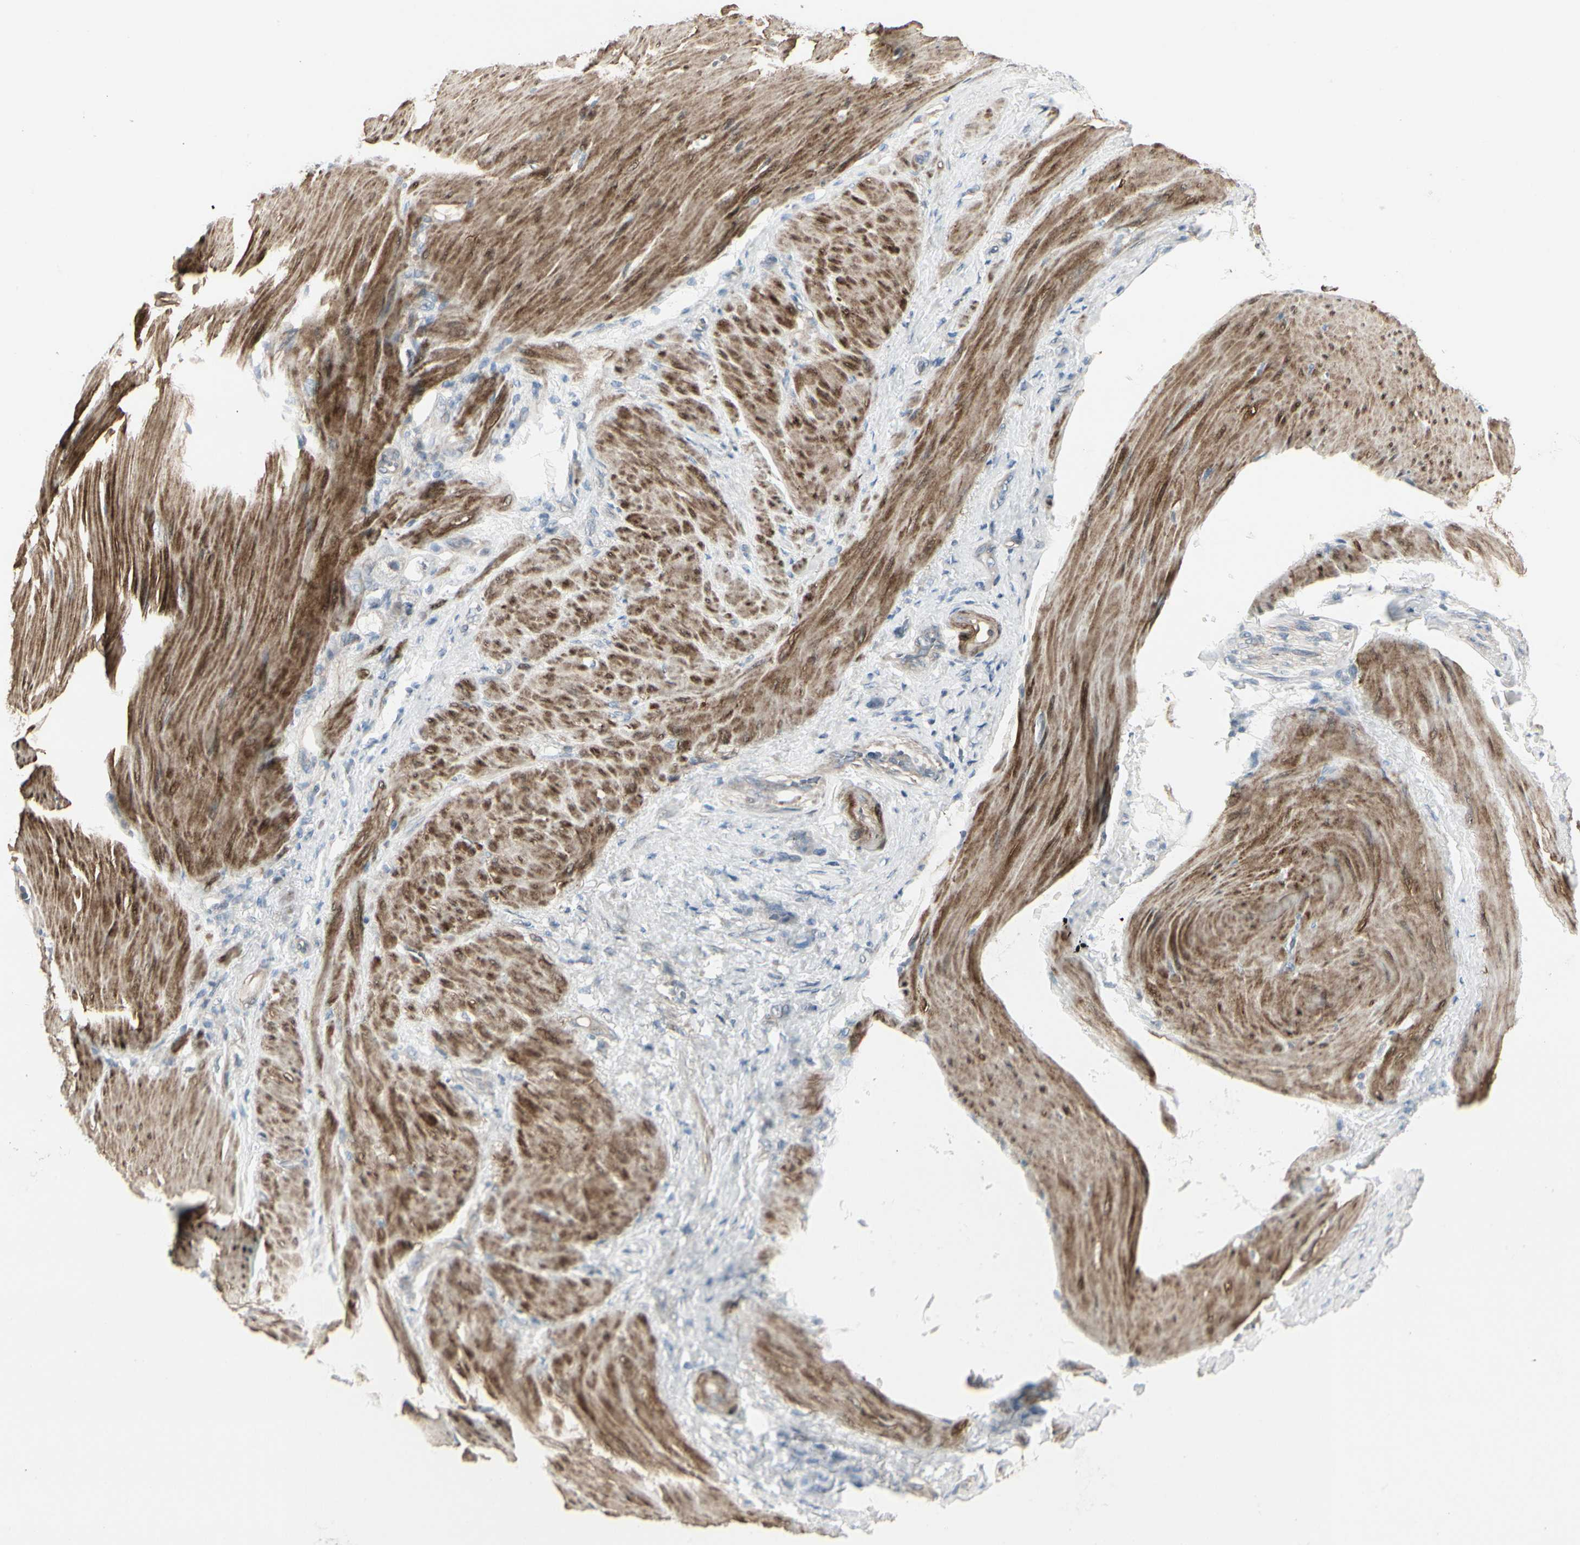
{"staining": {"intensity": "negative", "quantity": "none", "location": "none"}, "tissue": "stomach cancer", "cell_type": "Tumor cells", "image_type": "cancer", "snomed": [{"axis": "morphology", "description": "Adenocarcinoma, NOS"}, {"axis": "topography", "description": "Stomach"}], "caption": "An immunohistochemistry photomicrograph of stomach adenocarcinoma is shown. There is no staining in tumor cells of stomach adenocarcinoma.", "gene": "DMPK", "patient": {"sex": "male", "age": 82}}